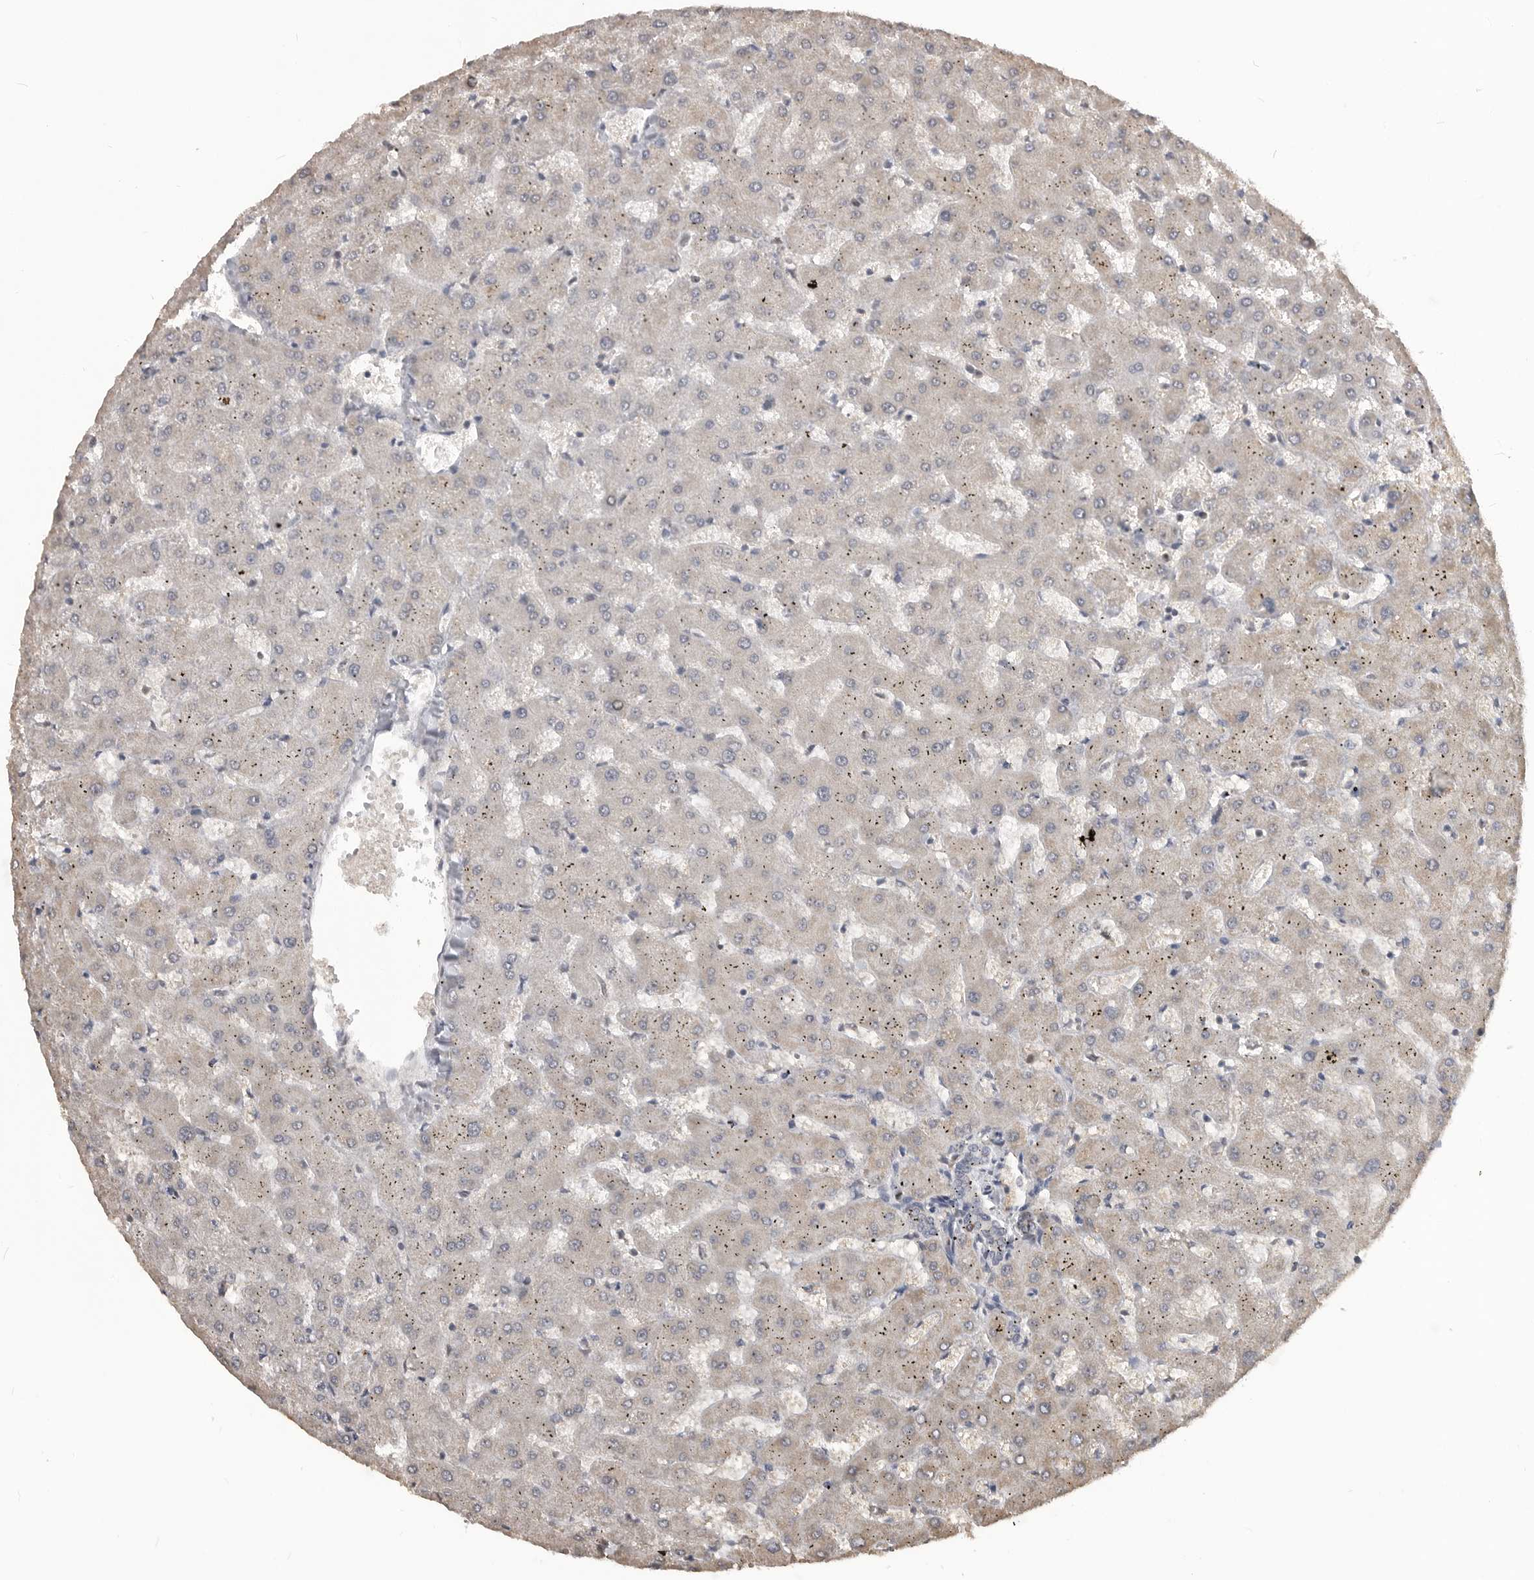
{"staining": {"intensity": "negative", "quantity": "none", "location": "none"}, "tissue": "liver", "cell_type": "Cholangiocytes", "image_type": "normal", "snomed": [{"axis": "morphology", "description": "Normal tissue, NOS"}, {"axis": "topography", "description": "Liver"}], "caption": "Immunohistochemical staining of unremarkable human liver reveals no significant expression in cholangiocytes. The staining was performed using DAB (3,3'-diaminobenzidine) to visualize the protein expression in brown, while the nuclei were stained in blue with hematoxylin (Magnification: 20x).", "gene": "SMARCC1", "patient": {"sex": "female", "age": 63}}